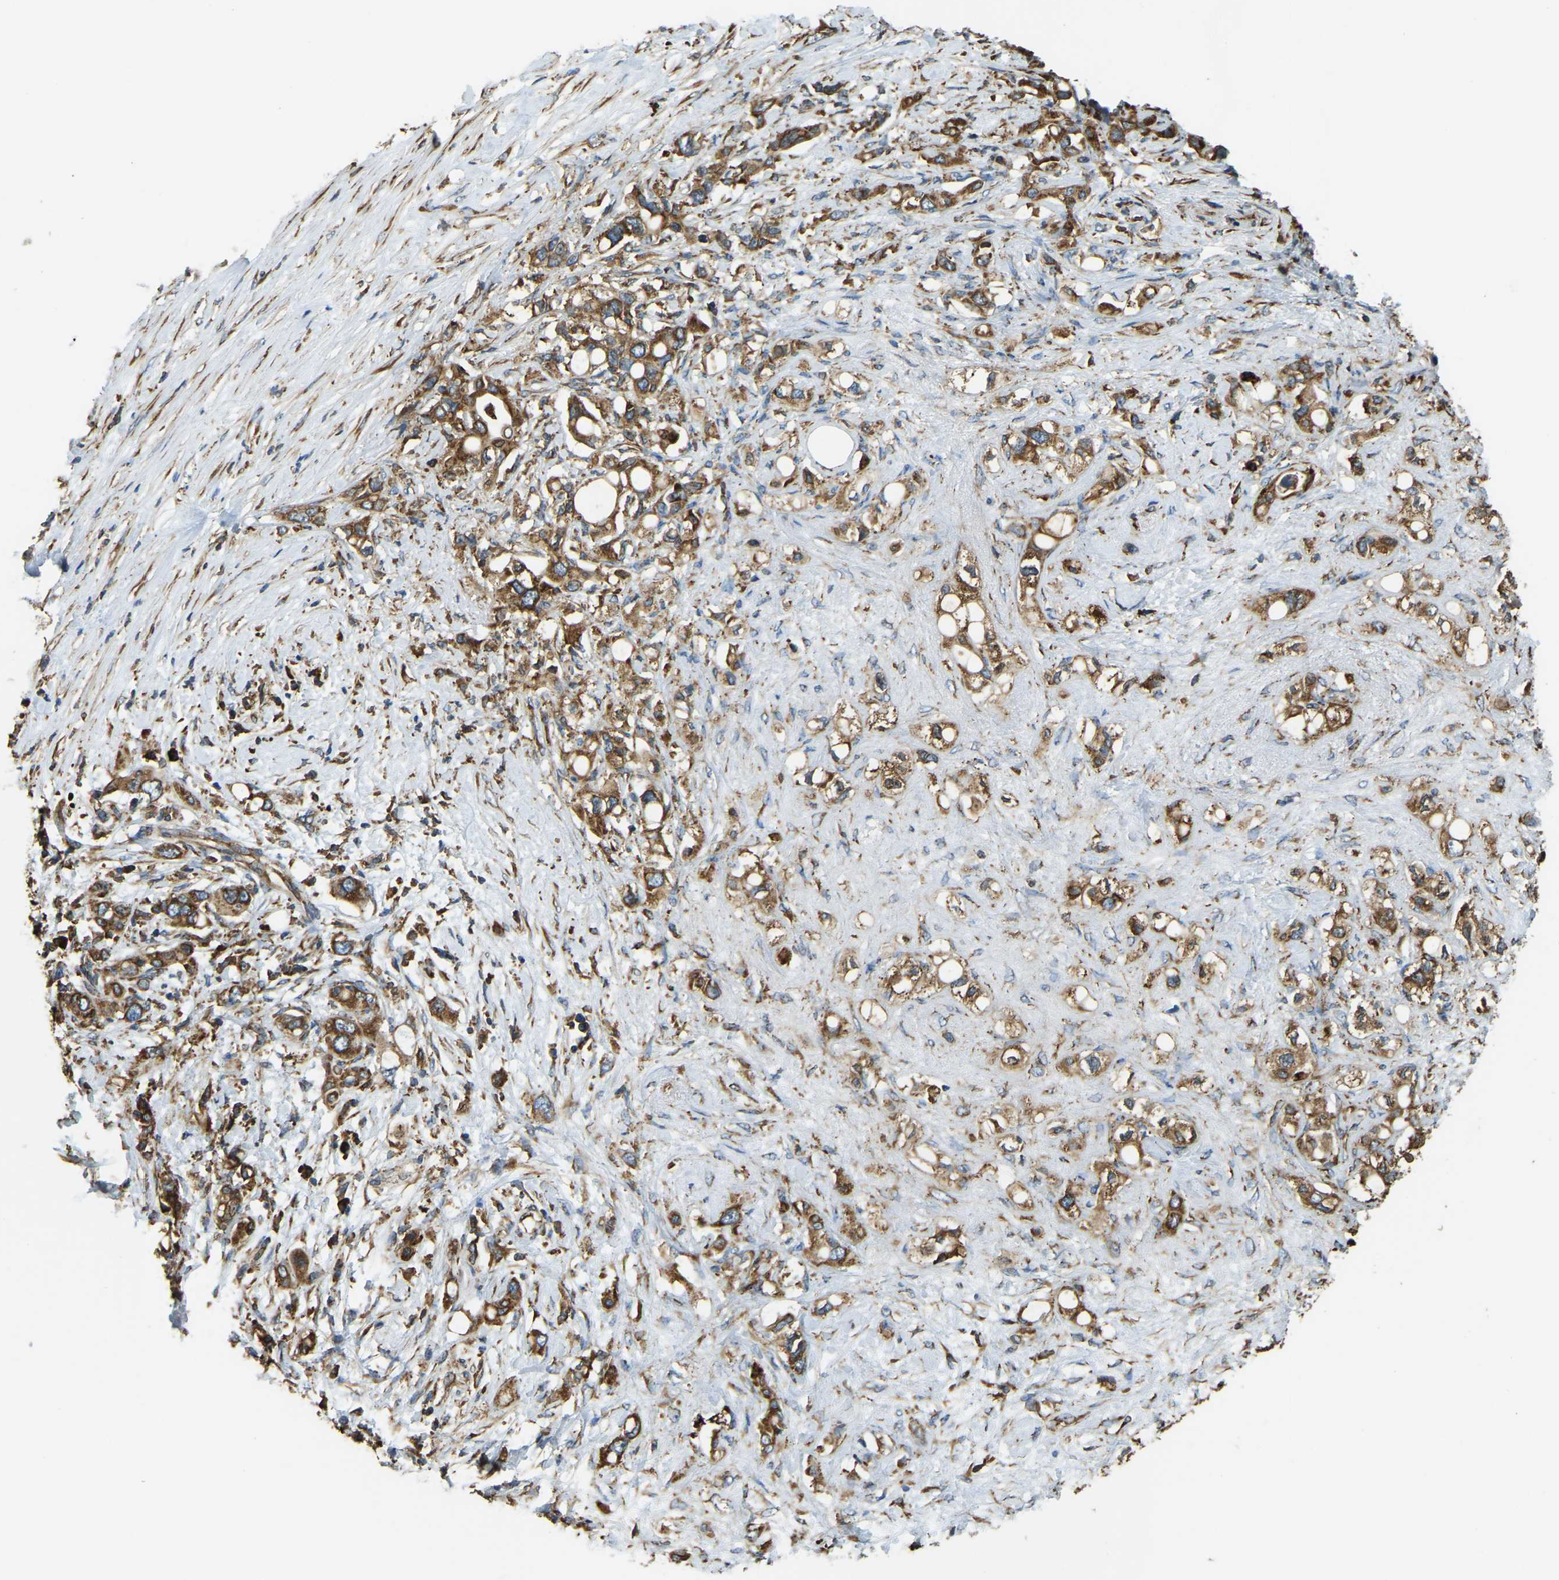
{"staining": {"intensity": "strong", "quantity": ">75%", "location": "cytoplasmic/membranous"}, "tissue": "pancreatic cancer", "cell_type": "Tumor cells", "image_type": "cancer", "snomed": [{"axis": "morphology", "description": "Adenocarcinoma, NOS"}, {"axis": "topography", "description": "Pancreas"}], "caption": "Protein expression analysis of human pancreatic adenocarcinoma reveals strong cytoplasmic/membranous staining in about >75% of tumor cells. The protein of interest is stained brown, and the nuclei are stained in blue (DAB (3,3'-diaminobenzidine) IHC with brightfield microscopy, high magnification).", "gene": "RNF115", "patient": {"sex": "female", "age": 56}}